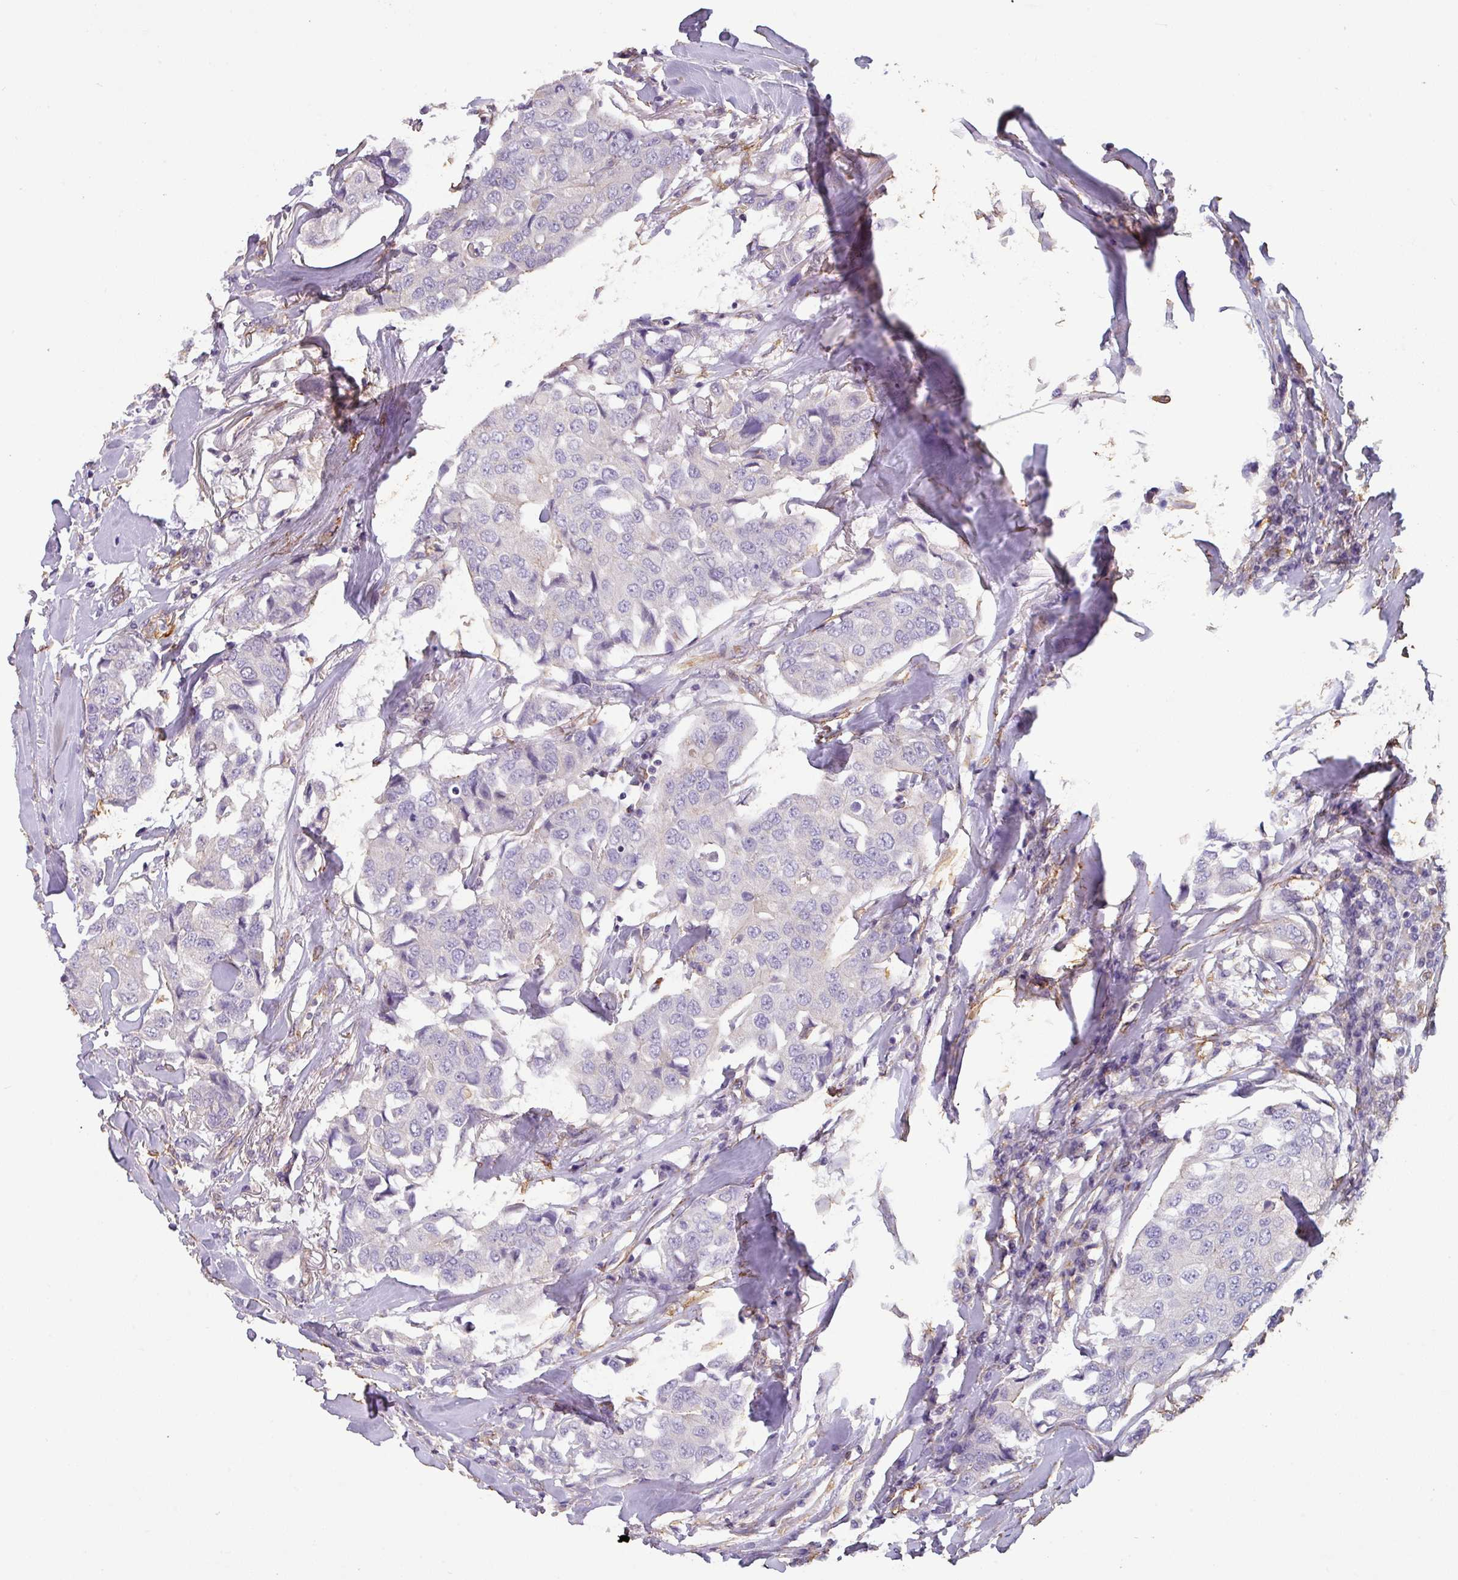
{"staining": {"intensity": "negative", "quantity": "none", "location": "none"}, "tissue": "breast cancer", "cell_type": "Tumor cells", "image_type": "cancer", "snomed": [{"axis": "morphology", "description": "Duct carcinoma"}, {"axis": "topography", "description": "Breast"}], "caption": "DAB (3,3'-diaminobenzidine) immunohistochemical staining of human breast intraductal carcinoma displays no significant positivity in tumor cells.", "gene": "ZNF280C", "patient": {"sex": "female", "age": 80}}